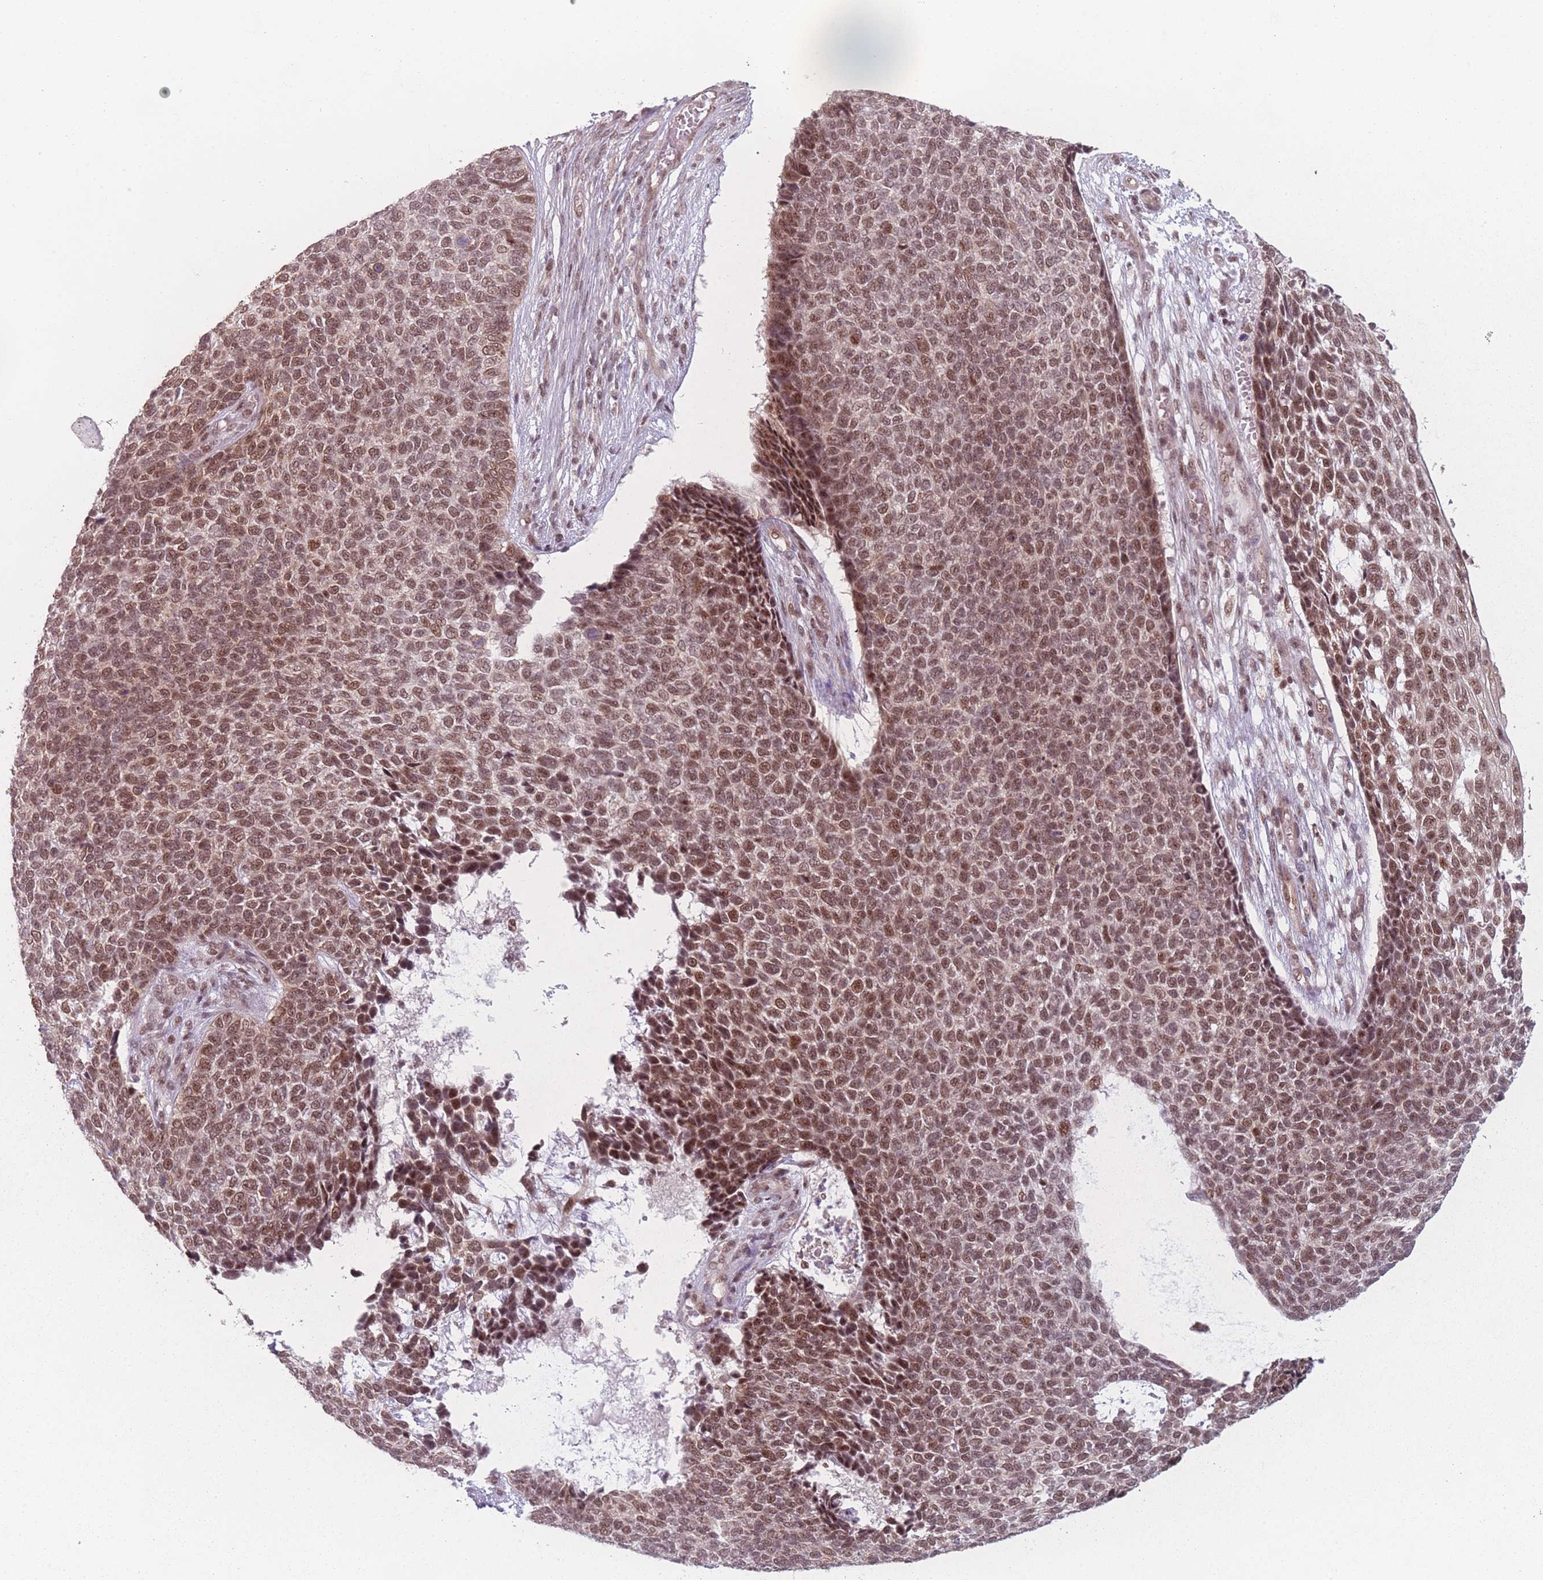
{"staining": {"intensity": "moderate", "quantity": ">75%", "location": "nuclear"}, "tissue": "skin cancer", "cell_type": "Tumor cells", "image_type": "cancer", "snomed": [{"axis": "morphology", "description": "Basal cell carcinoma"}, {"axis": "topography", "description": "Skin"}], "caption": "Immunohistochemistry histopathology image of basal cell carcinoma (skin) stained for a protein (brown), which displays medium levels of moderate nuclear positivity in approximately >75% of tumor cells.", "gene": "ZC3H14", "patient": {"sex": "female", "age": 84}}